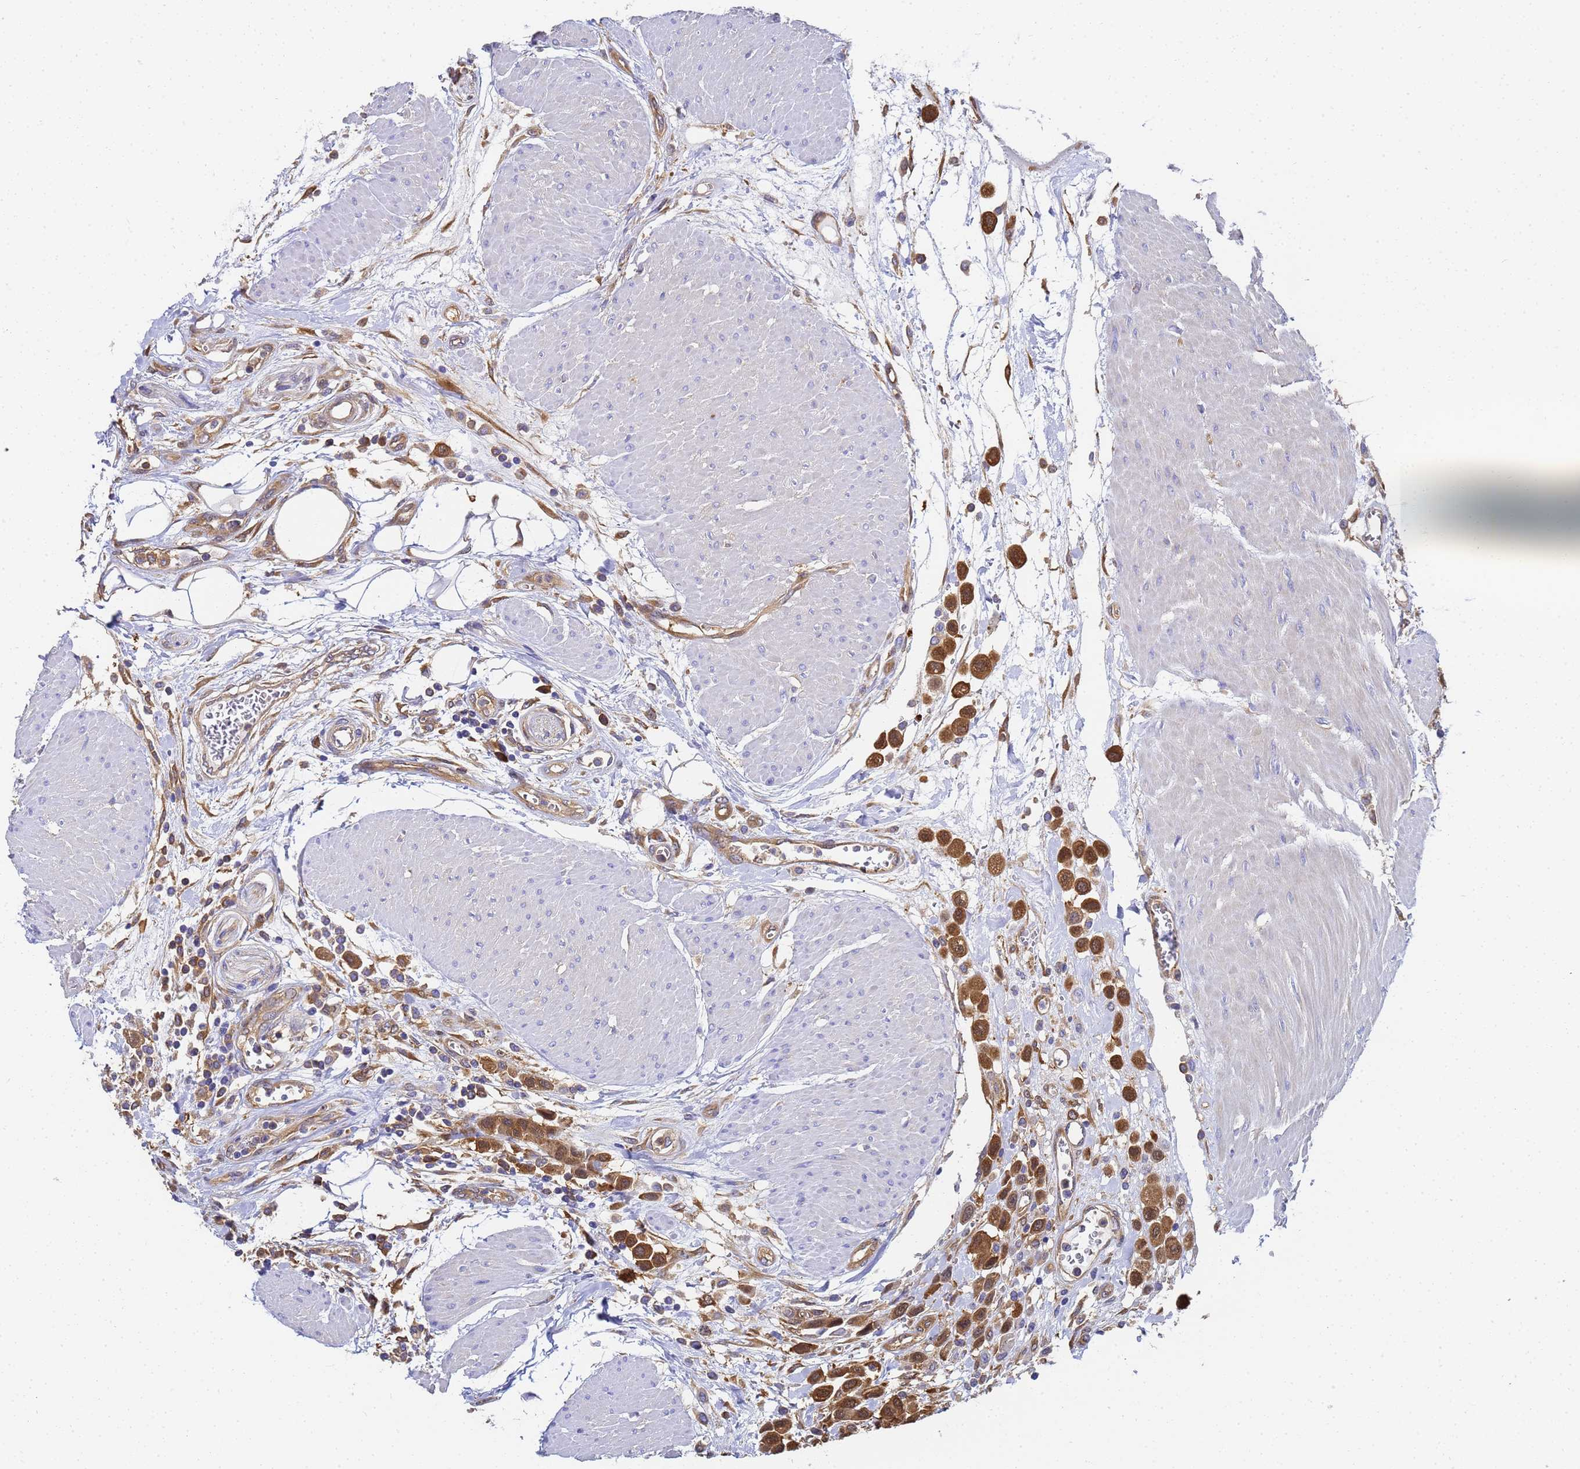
{"staining": {"intensity": "moderate", "quantity": ">75%", "location": "cytoplasmic/membranous,nuclear"}, "tissue": "urothelial cancer", "cell_type": "Tumor cells", "image_type": "cancer", "snomed": [{"axis": "morphology", "description": "Urothelial carcinoma, High grade"}, {"axis": "topography", "description": "Urinary bladder"}], "caption": "This is a photomicrograph of immunohistochemistry (IHC) staining of urothelial cancer, which shows moderate positivity in the cytoplasmic/membranous and nuclear of tumor cells.", "gene": "NME1-NME2", "patient": {"sex": "male", "age": 50}}